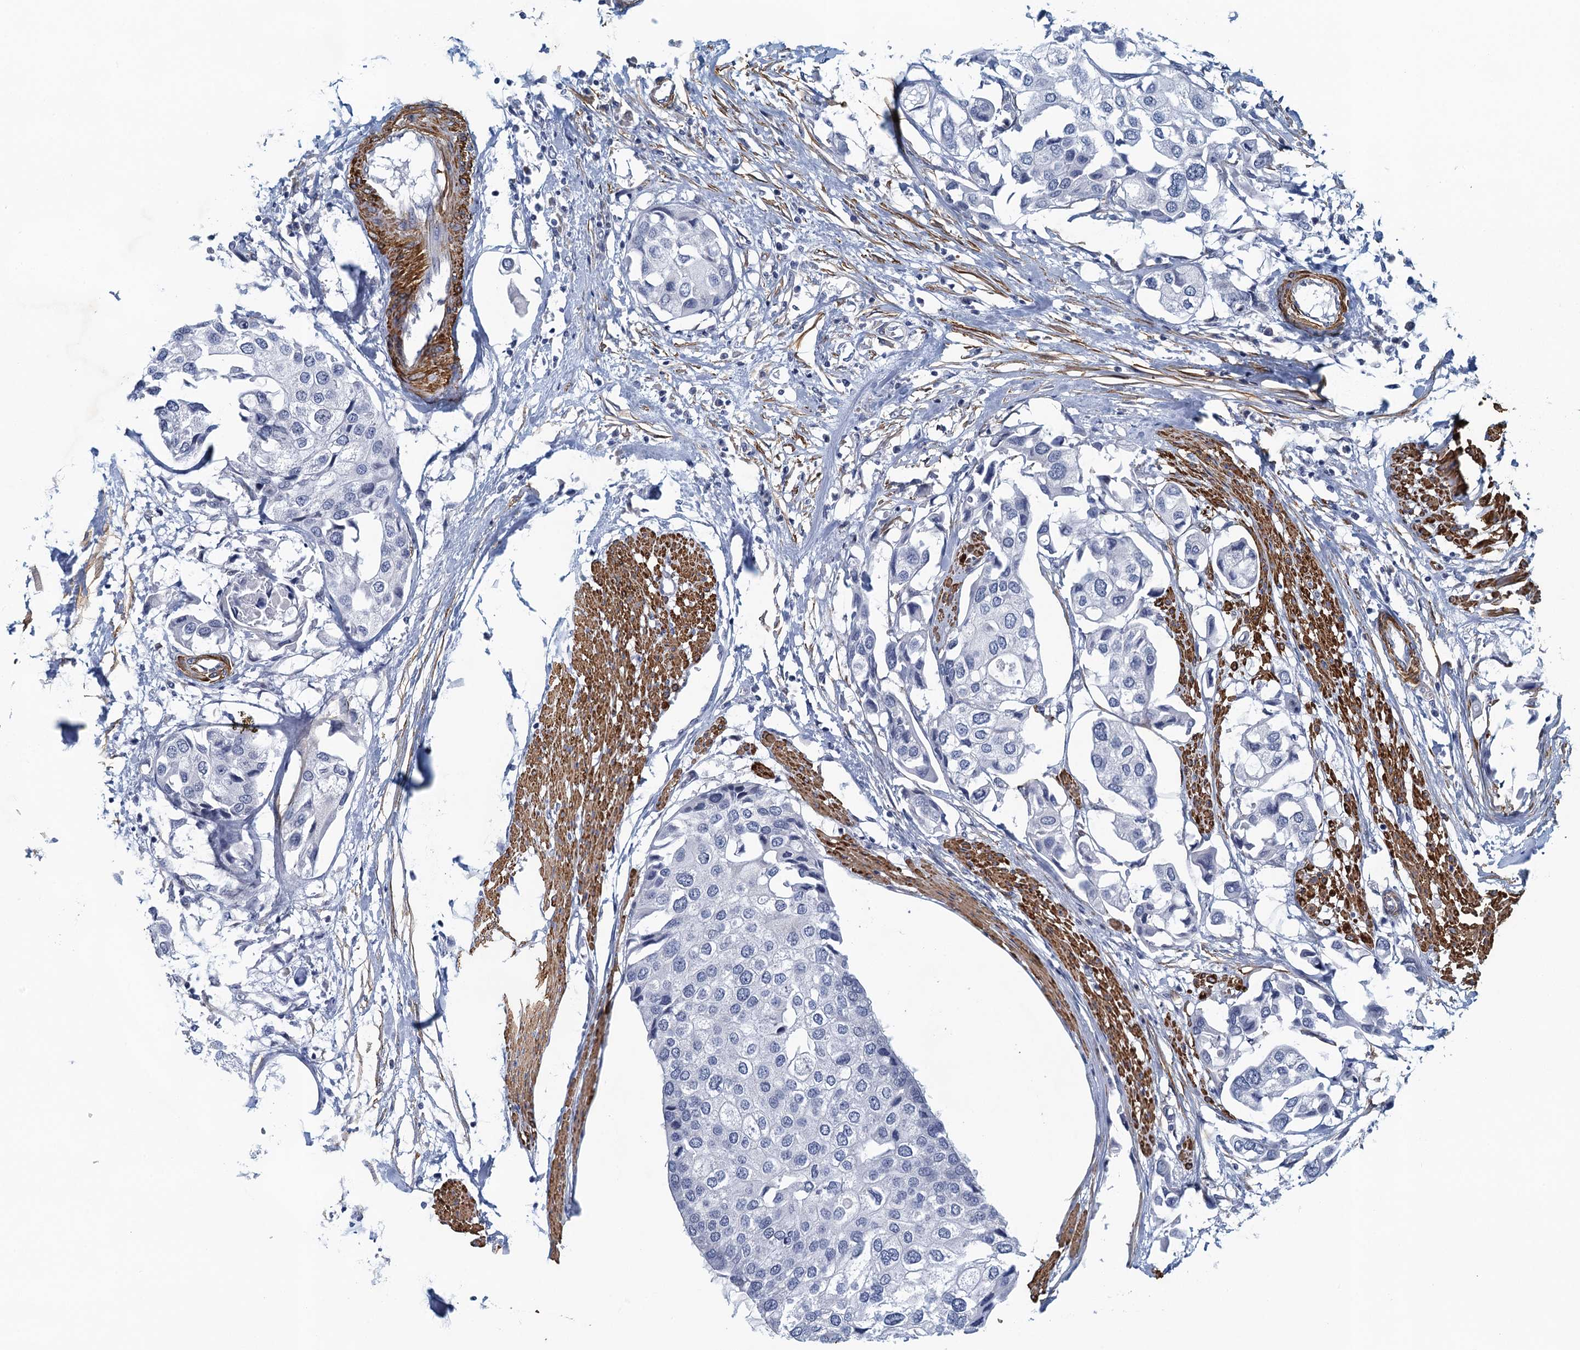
{"staining": {"intensity": "negative", "quantity": "none", "location": "none"}, "tissue": "urothelial cancer", "cell_type": "Tumor cells", "image_type": "cancer", "snomed": [{"axis": "morphology", "description": "Urothelial carcinoma, High grade"}, {"axis": "topography", "description": "Urinary bladder"}], "caption": "This image is of high-grade urothelial carcinoma stained with IHC to label a protein in brown with the nuclei are counter-stained blue. There is no positivity in tumor cells. Nuclei are stained in blue.", "gene": "ALG2", "patient": {"sex": "male", "age": 64}}